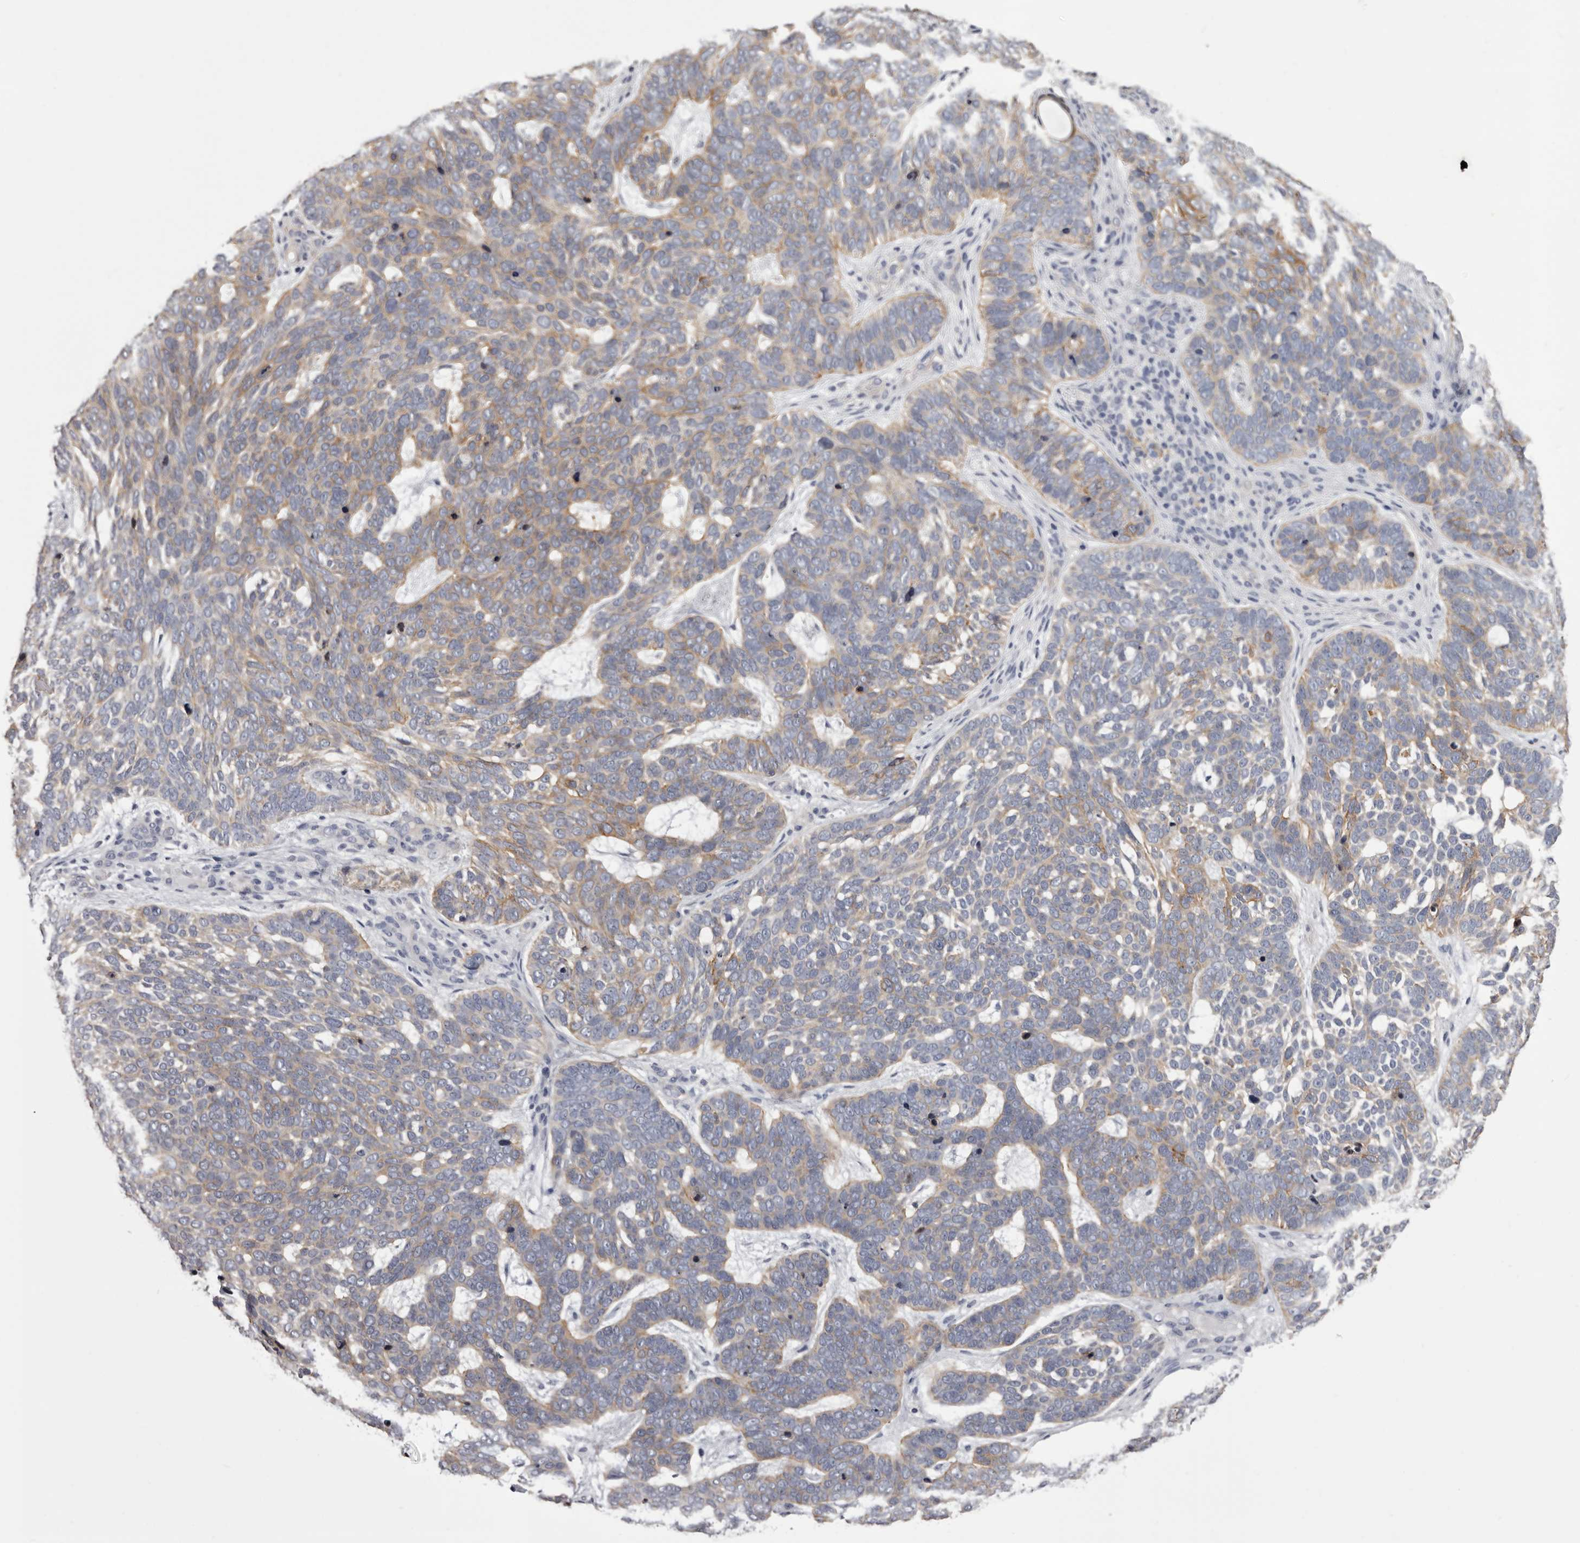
{"staining": {"intensity": "weak", "quantity": ">75%", "location": "cytoplasmic/membranous"}, "tissue": "skin cancer", "cell_type": "Tumor cells", "image_type": "cancer", "snomed": [{"axis": "morphology", "description": "Basal cell carcinoma"}, {"axis": "topography", "description": "Skin"}], "caption": "Skin cancer tissue reveals weak cytoplasmic/membranous expression in about >75% of tumor cells", "gene": "LAD1", "patient": {"sex": "female", "age": 85}}